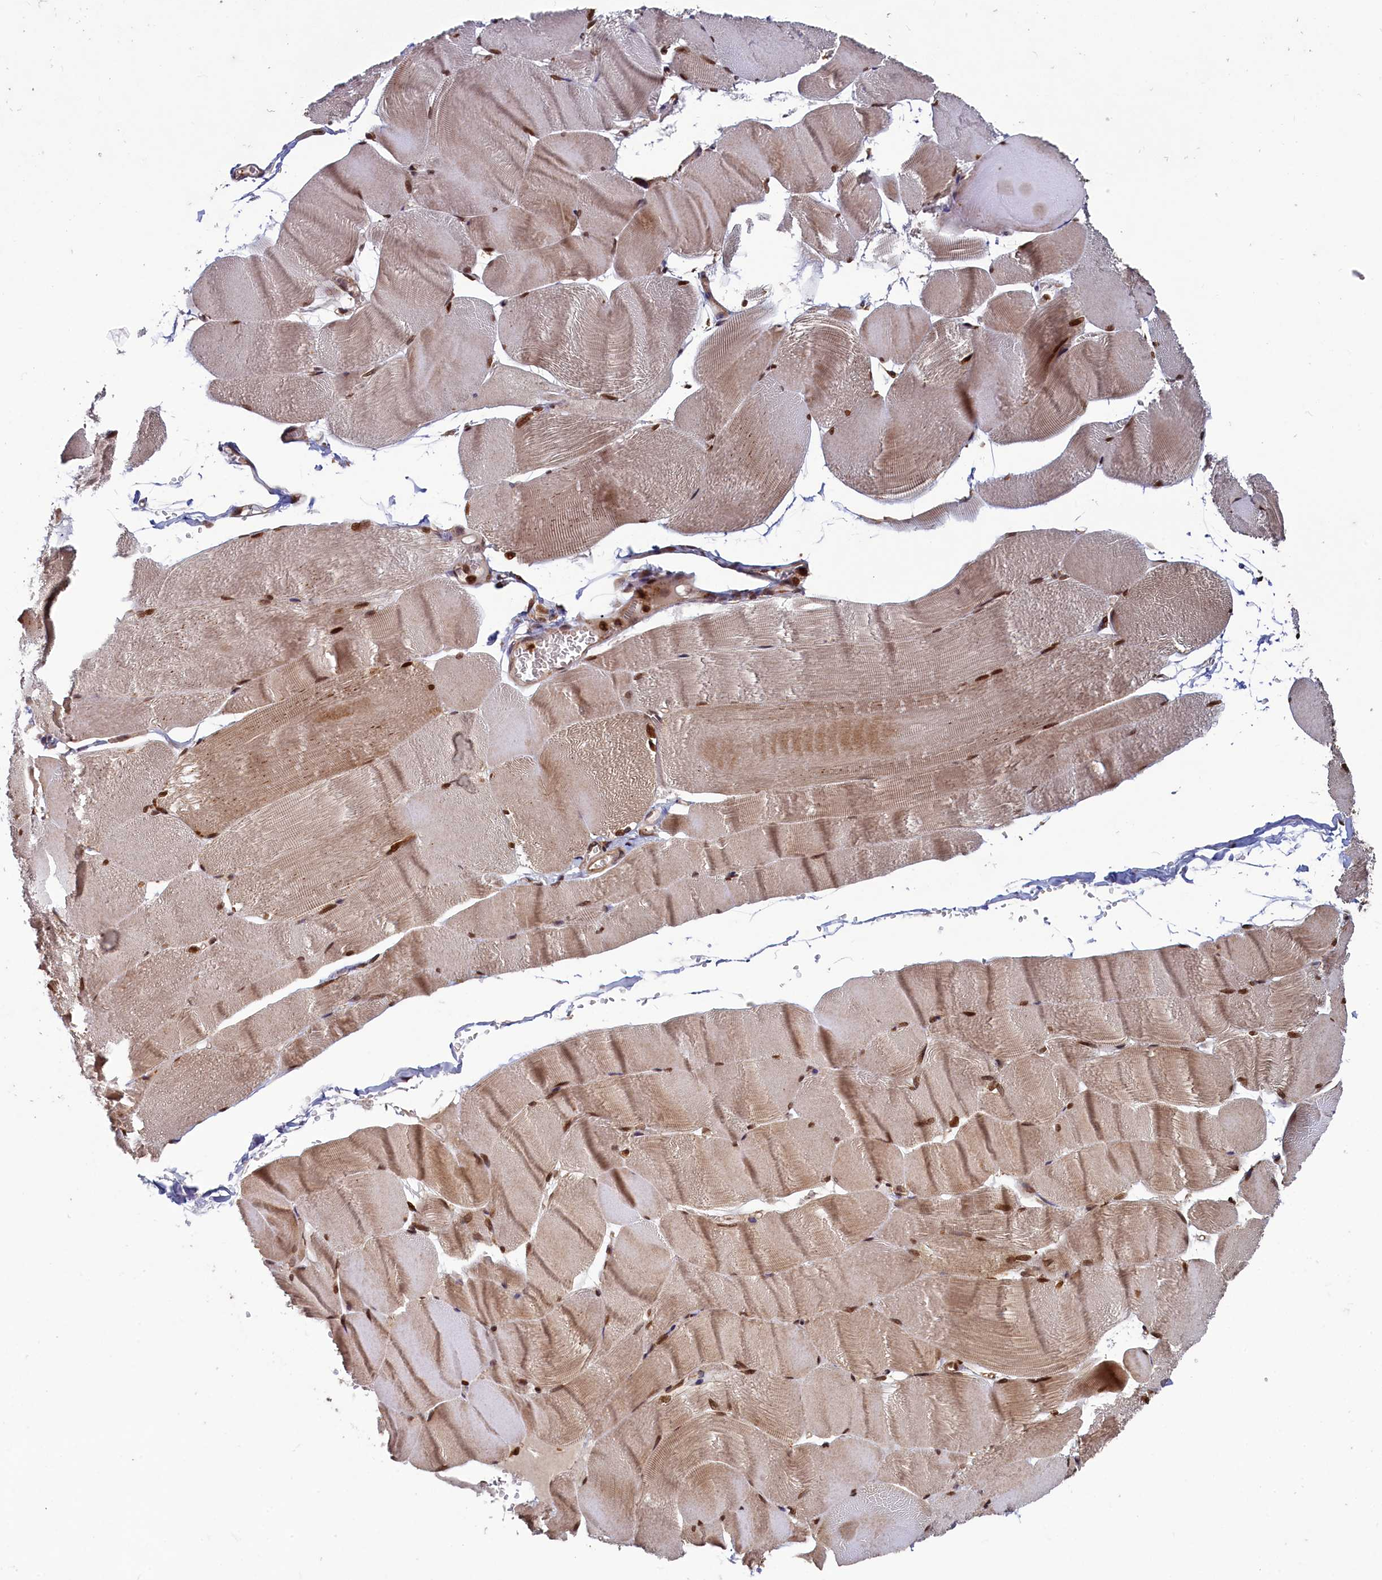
{"staining": {"intensity": "moderate", "quantity": ">75%", "location": "cytoplasmic/membranous,nuclear"}, "tissue": "skeletal muscle", "cell_type": "Myocytes", "image_type": "normal", "snomed": [{"axis": "morphology", "description": "Normal tissue, NOS"}, {"axis": "morphology", "description": "Basal cell carcinoma"}, {"axis": "topography", "description": "Skeletal muscle"}], "caption": "Myocytes exhibit medium levels of moderate cytoplasmic/membranous,nuclear positivity in about >75% of cells in benign skeletal muscle.", "gene": "NAE1", "patient": {"sex": "female", "age": 64}}